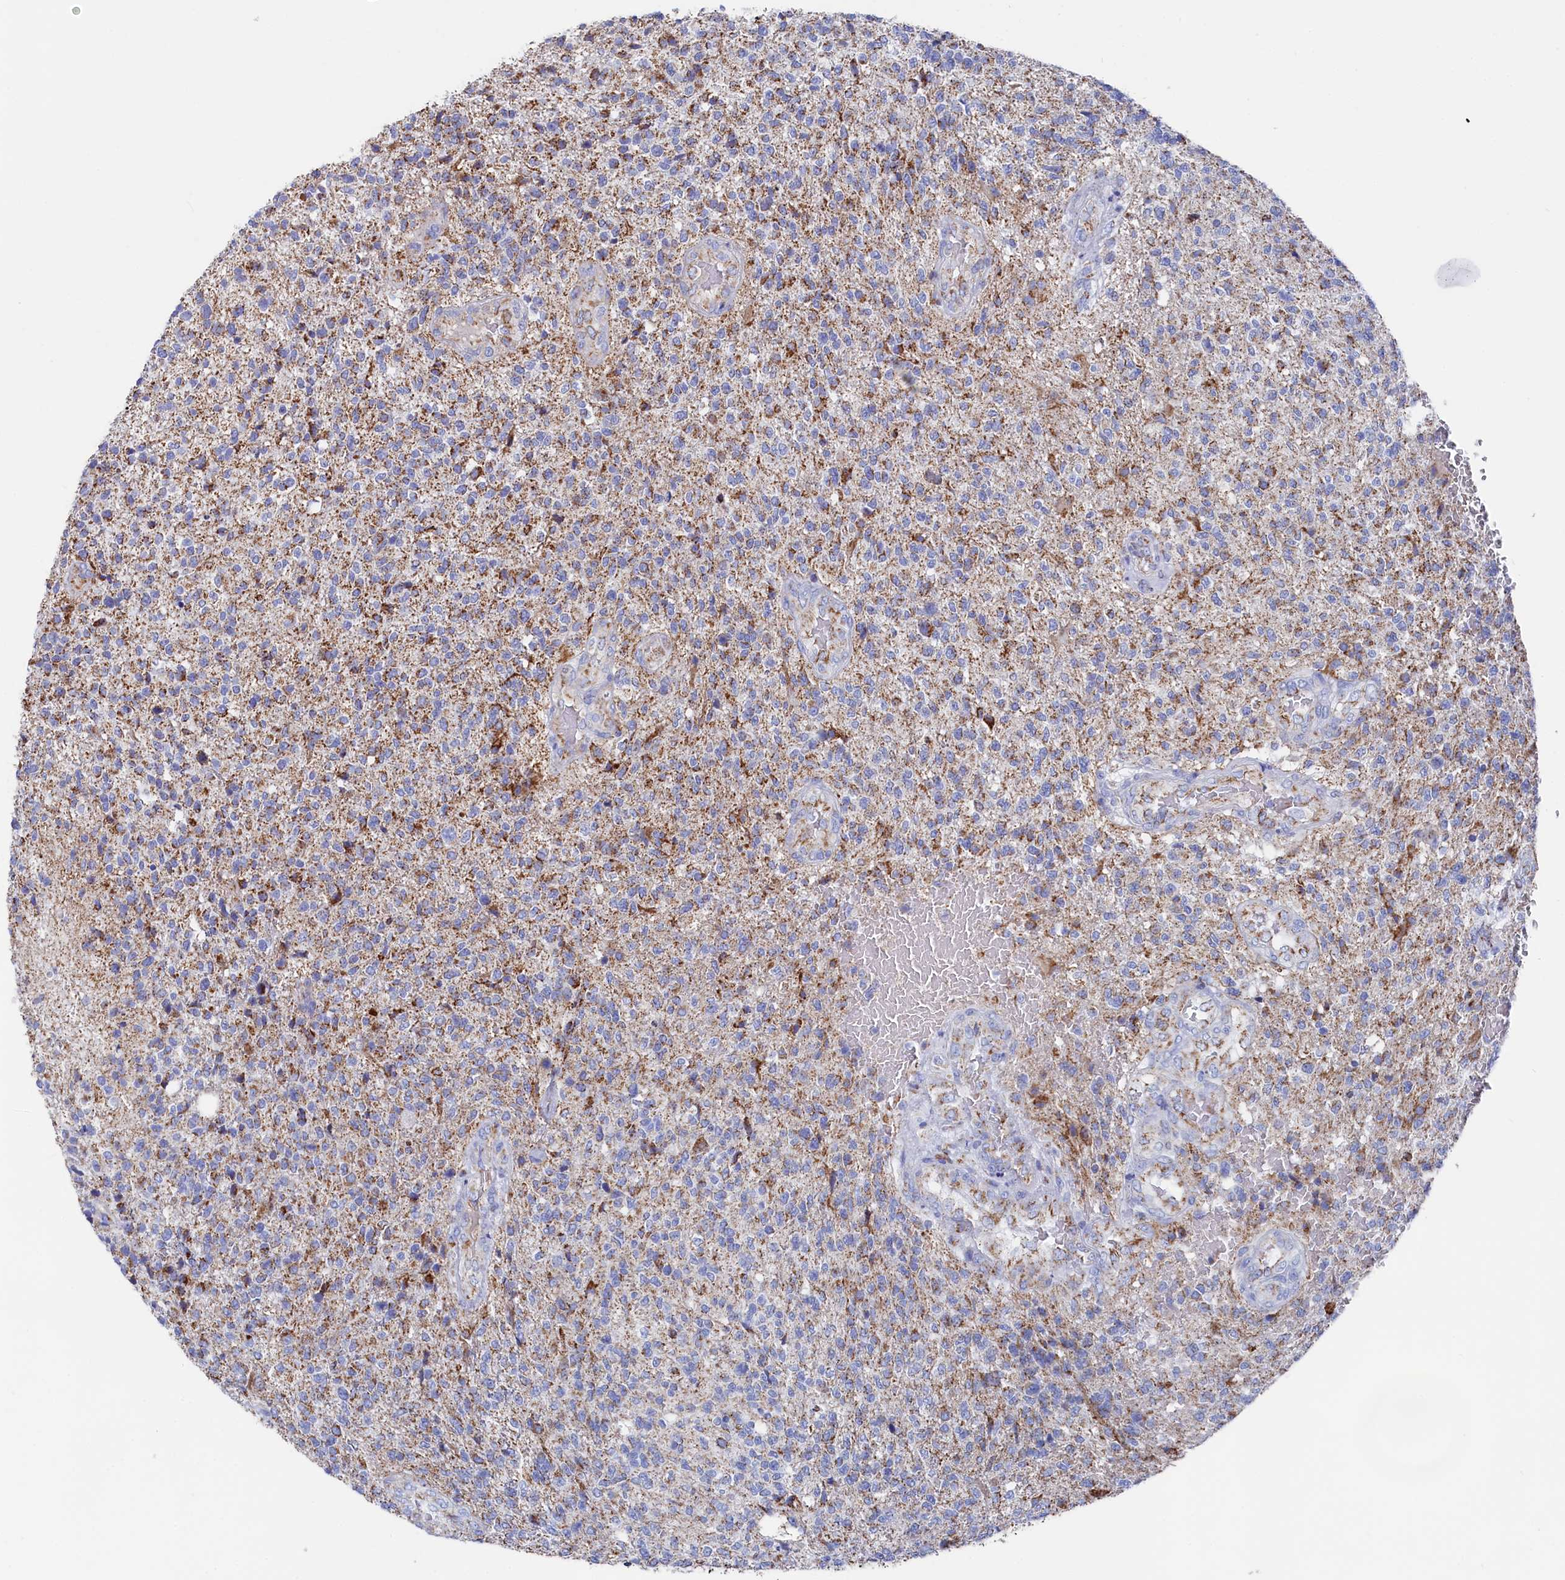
{"staining": {"intensity": "moderate", "quantity": ">75%", "location": "cytoplasmic/membranous"}, "tissue": "glioma", "cell_type": "Tumor cells", "image_type": "cancer", "snomed": [{"axis": "morphology", "description": "Glioma, malignant, High grade"}, {"axis": "topography", "description": "Brain"}], "caption": "Glioma stained with a brown dye shows moderate cytoplasmic/membranous positive staining in about >75% of tumor cells.", "gene": "MMAB", "patient": {"sex": "male", "age": 56}}